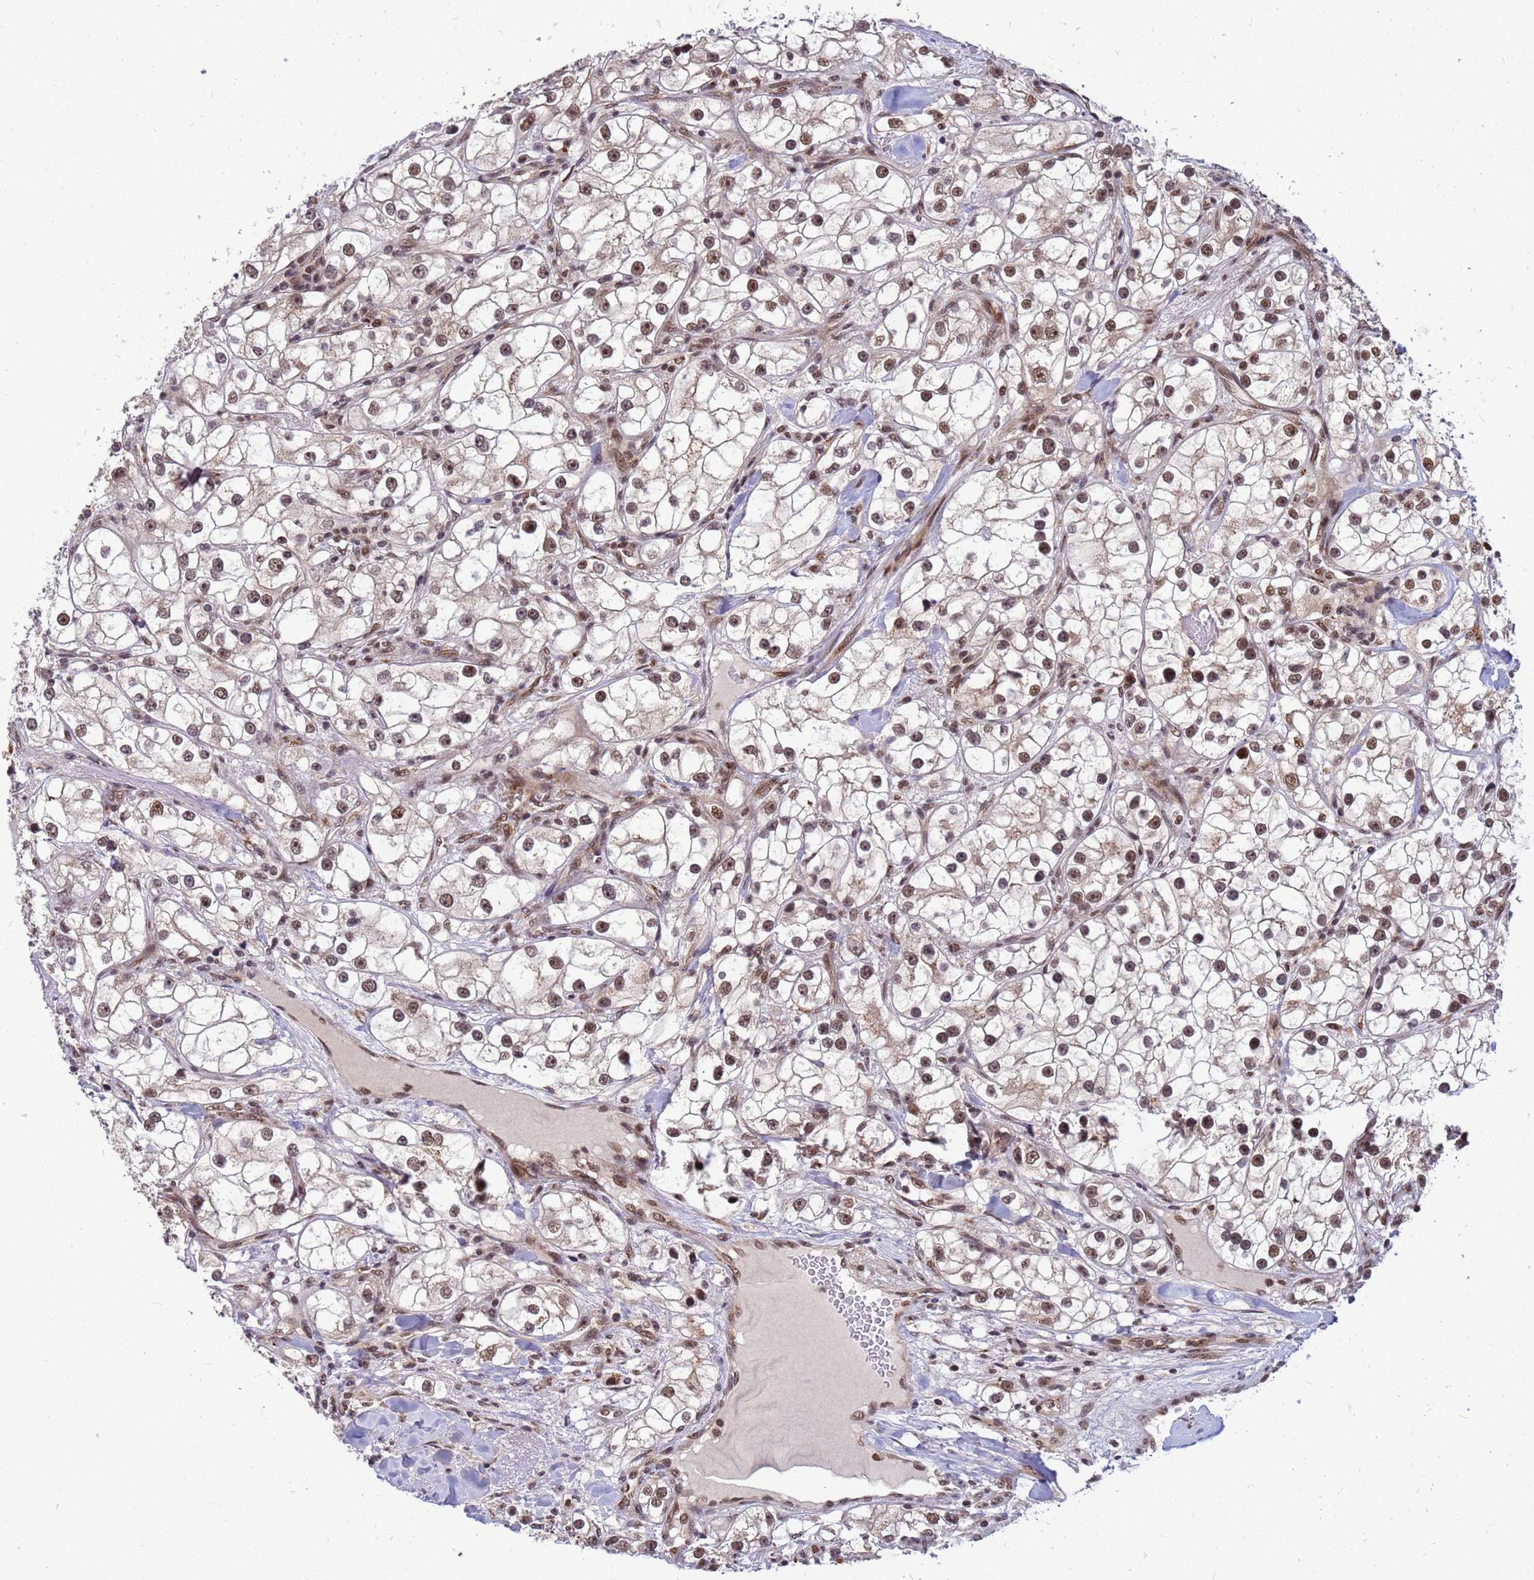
{"staining": {"intensity": "moderate", "quantity": ">75%", "location": "nuclear"}, "tissue": "renal cancer", "cell_type": "Tumor cells", "image_type": "cancer", "snomed": [{"axis": "morphology", "description": "Adenocarcinoma, NOS"}, {"axis": "topography", "description": "Kidney"}], "caption": "Tumor cells reveal moderate nuclear staining in approximately >75% of cells in renal adenocarcinoma. The protein is shown in brown color, while the nuclei are stained blue.", "gene": "NCBP2", "patient": {"sex": "male", "age": 77}}